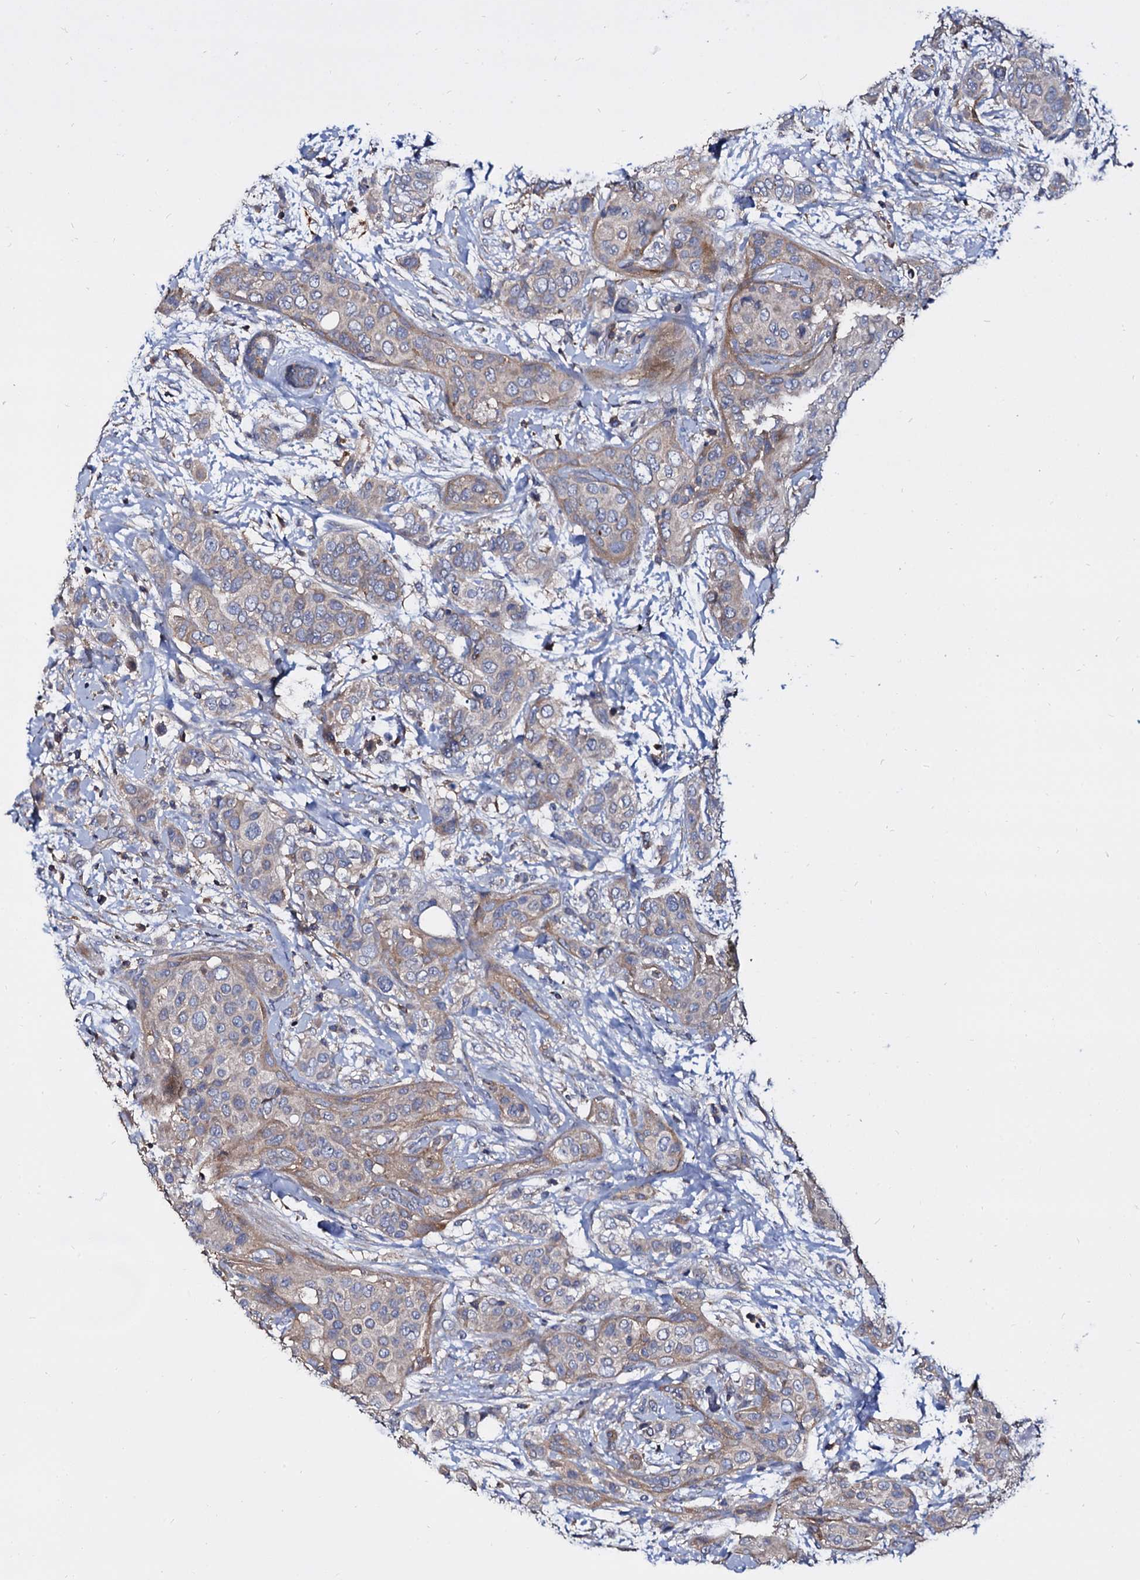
{"staining": {"intensity": "weak", "quantity": "25%-75%", "location": "cytoplasmic/membranous"}, "tissue": "breast cancer", "cell_type": "Tumor cells", "image_type": "cancer", "snomed": [{"axis": "morphology", "description": "Lobular carcinoma"}, {"axis": "topography", "description": "Breast"}], "caption": "Immunohistochemical staining of breast cancer (lobular carcinoma) displays low levels of weak cytoplasmic/membranous protein positivity in about 25%-75% of tumor cells.", "gene": "ANKRD13A", "patient": {"sex": "female", "age": 51}}